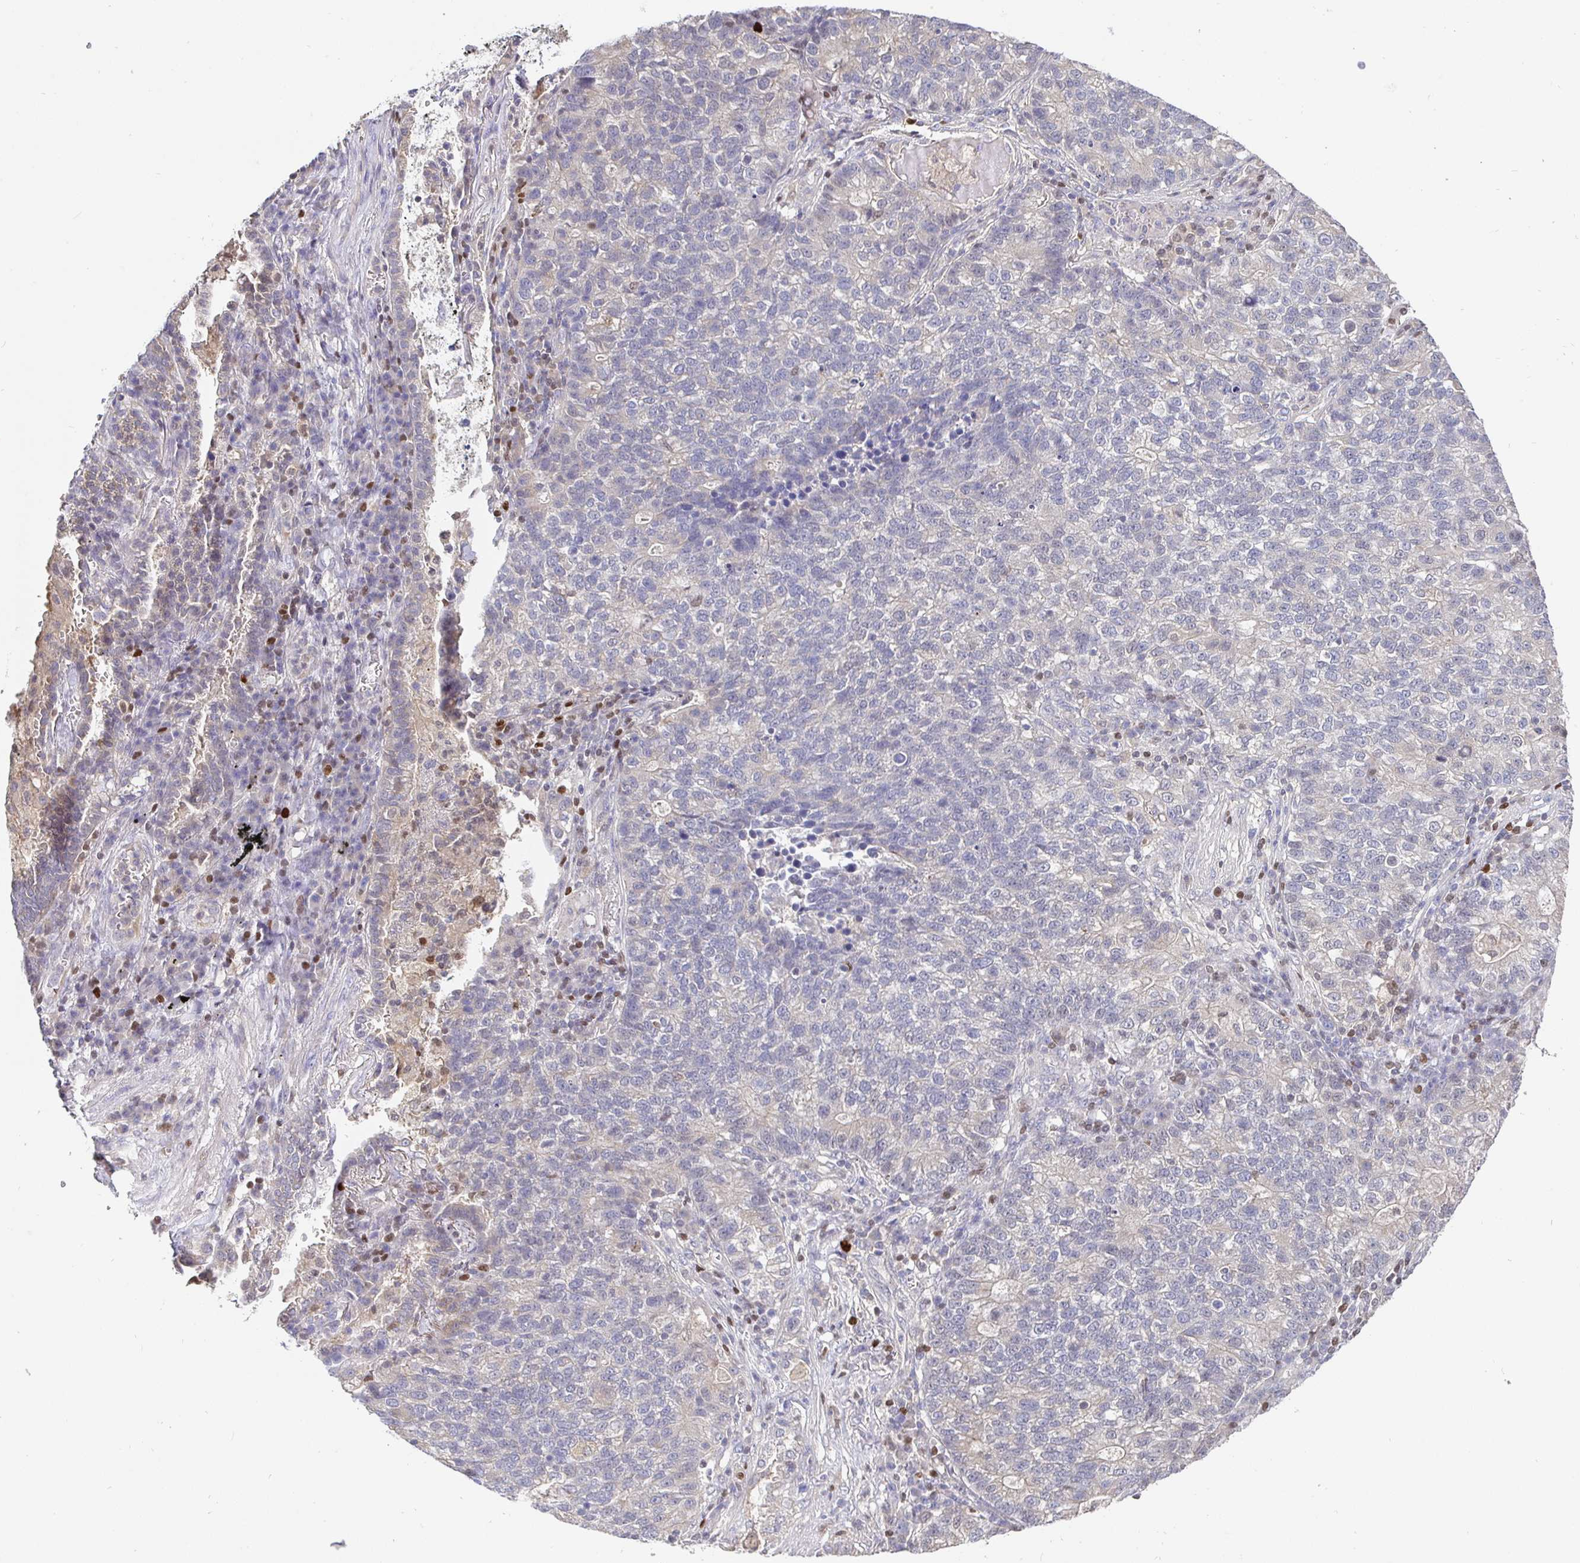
{"staining": {"intensity": "negative", "quantity": "none", "location": "none"}, "tissue": "lung cancer", "cell_type": "Tumor cells", "image_type": "cancer", "snomed": [{"axis": "morphology", "description": "Adenocarcinoma, NOS"}, {"axis": "topography", "description": "Lung"}], "caption": "Immunohistochemical staining of lung cancer exhibits no significant expression in tumor cells.", "gene": "SATB1", "patient": {"sex": "male", "age": 57}}